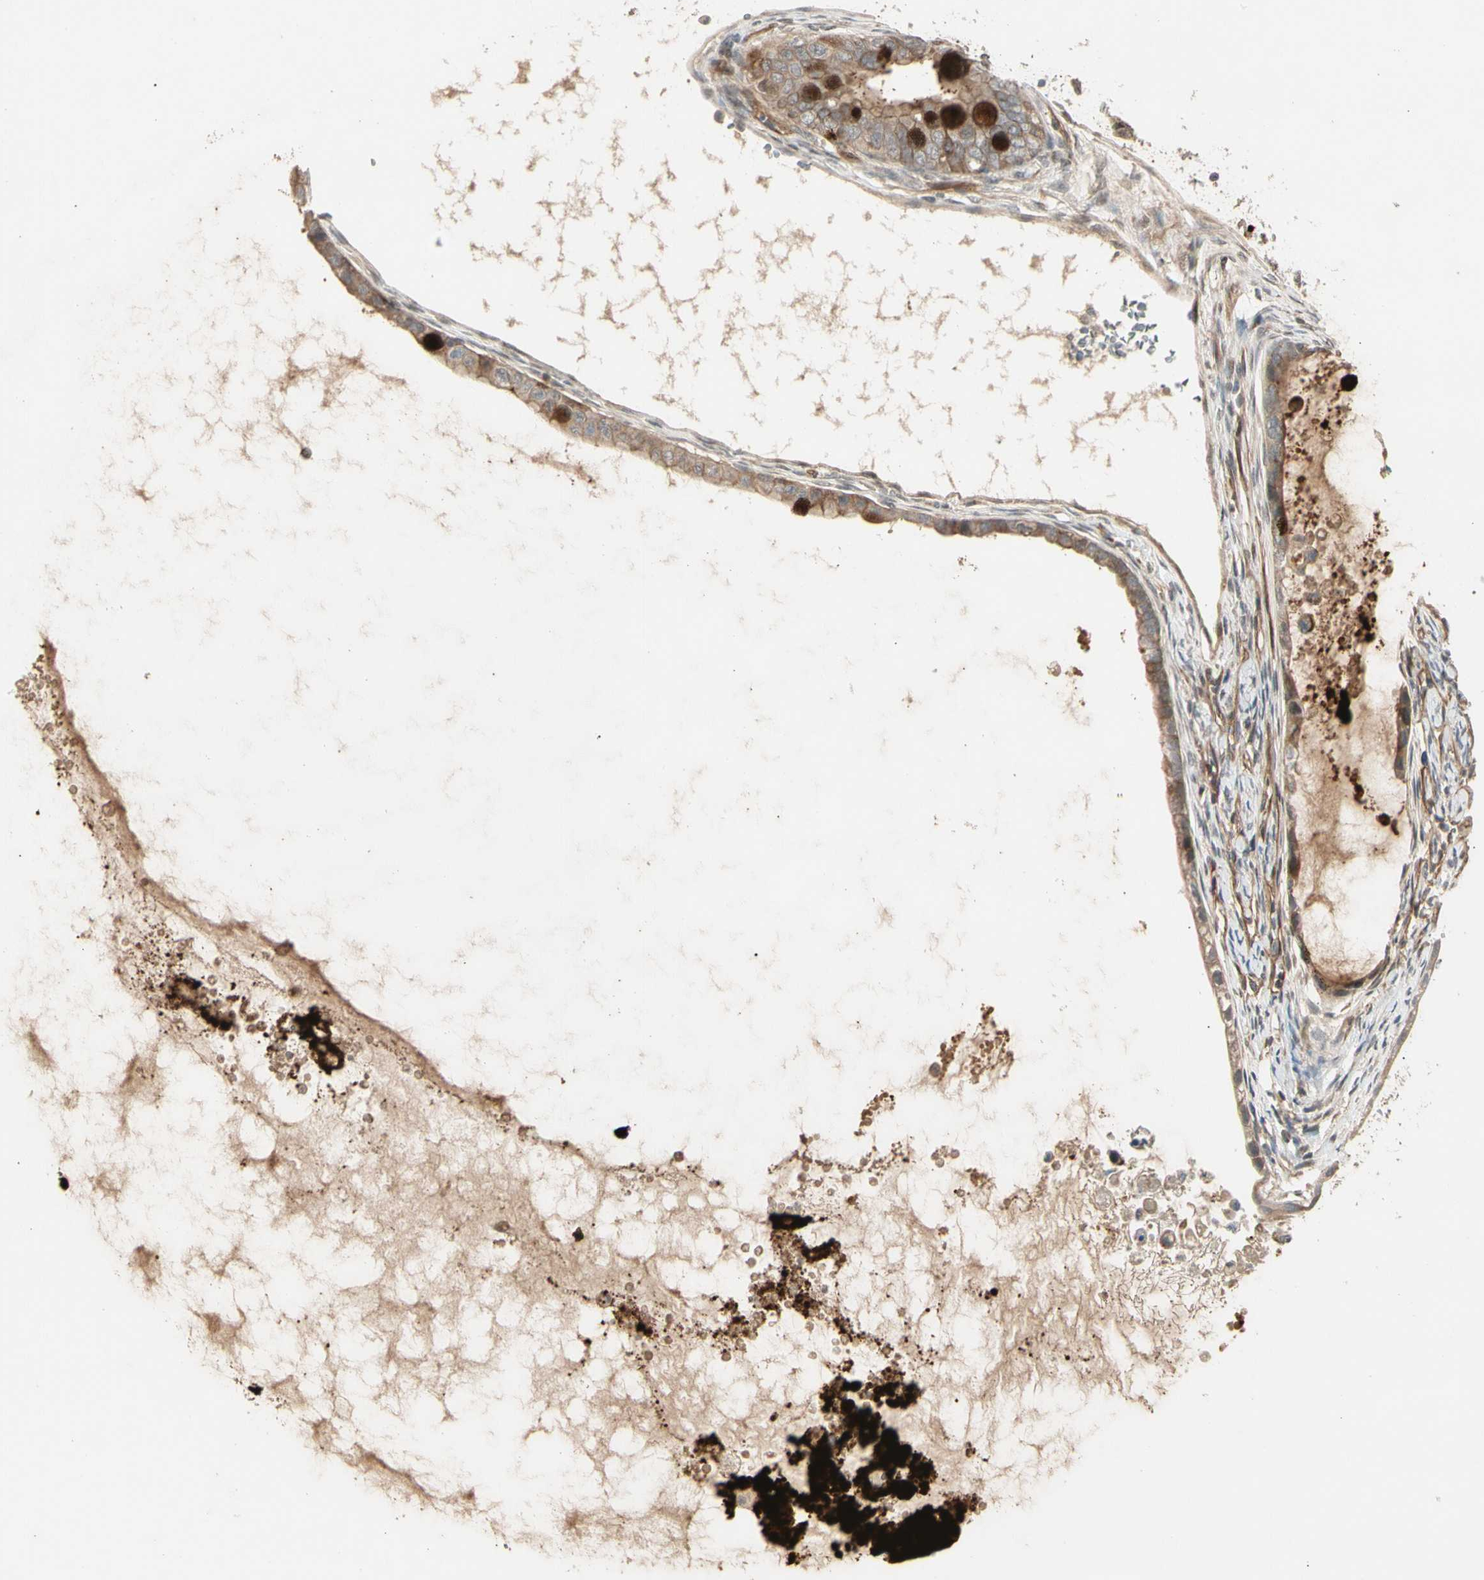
{"staining": {"intensity": "moderate", "quantity": "25%-75%", "location": "cytoplasmic/membranous"}, "tissue": "ovarian cancer", "cell_type": "Tumor cells", "image_type": "cancer", "snomed": [{"axis": "morphology", "description": "Cystadenocarcinoma, mucinous, NOS"}, {"axis": "topography", "description": "Ovary"}], "caption": "Ovarian cancer (mucinous cystadenocarcinoma) tissue shows moderate cytoplasmic/membranous staining in approximately 25%-75% of tumor cells, visualized by immunohistochemistry.", "gene": "ATG4C", "patient": {"sex": "female", "age": 80}}